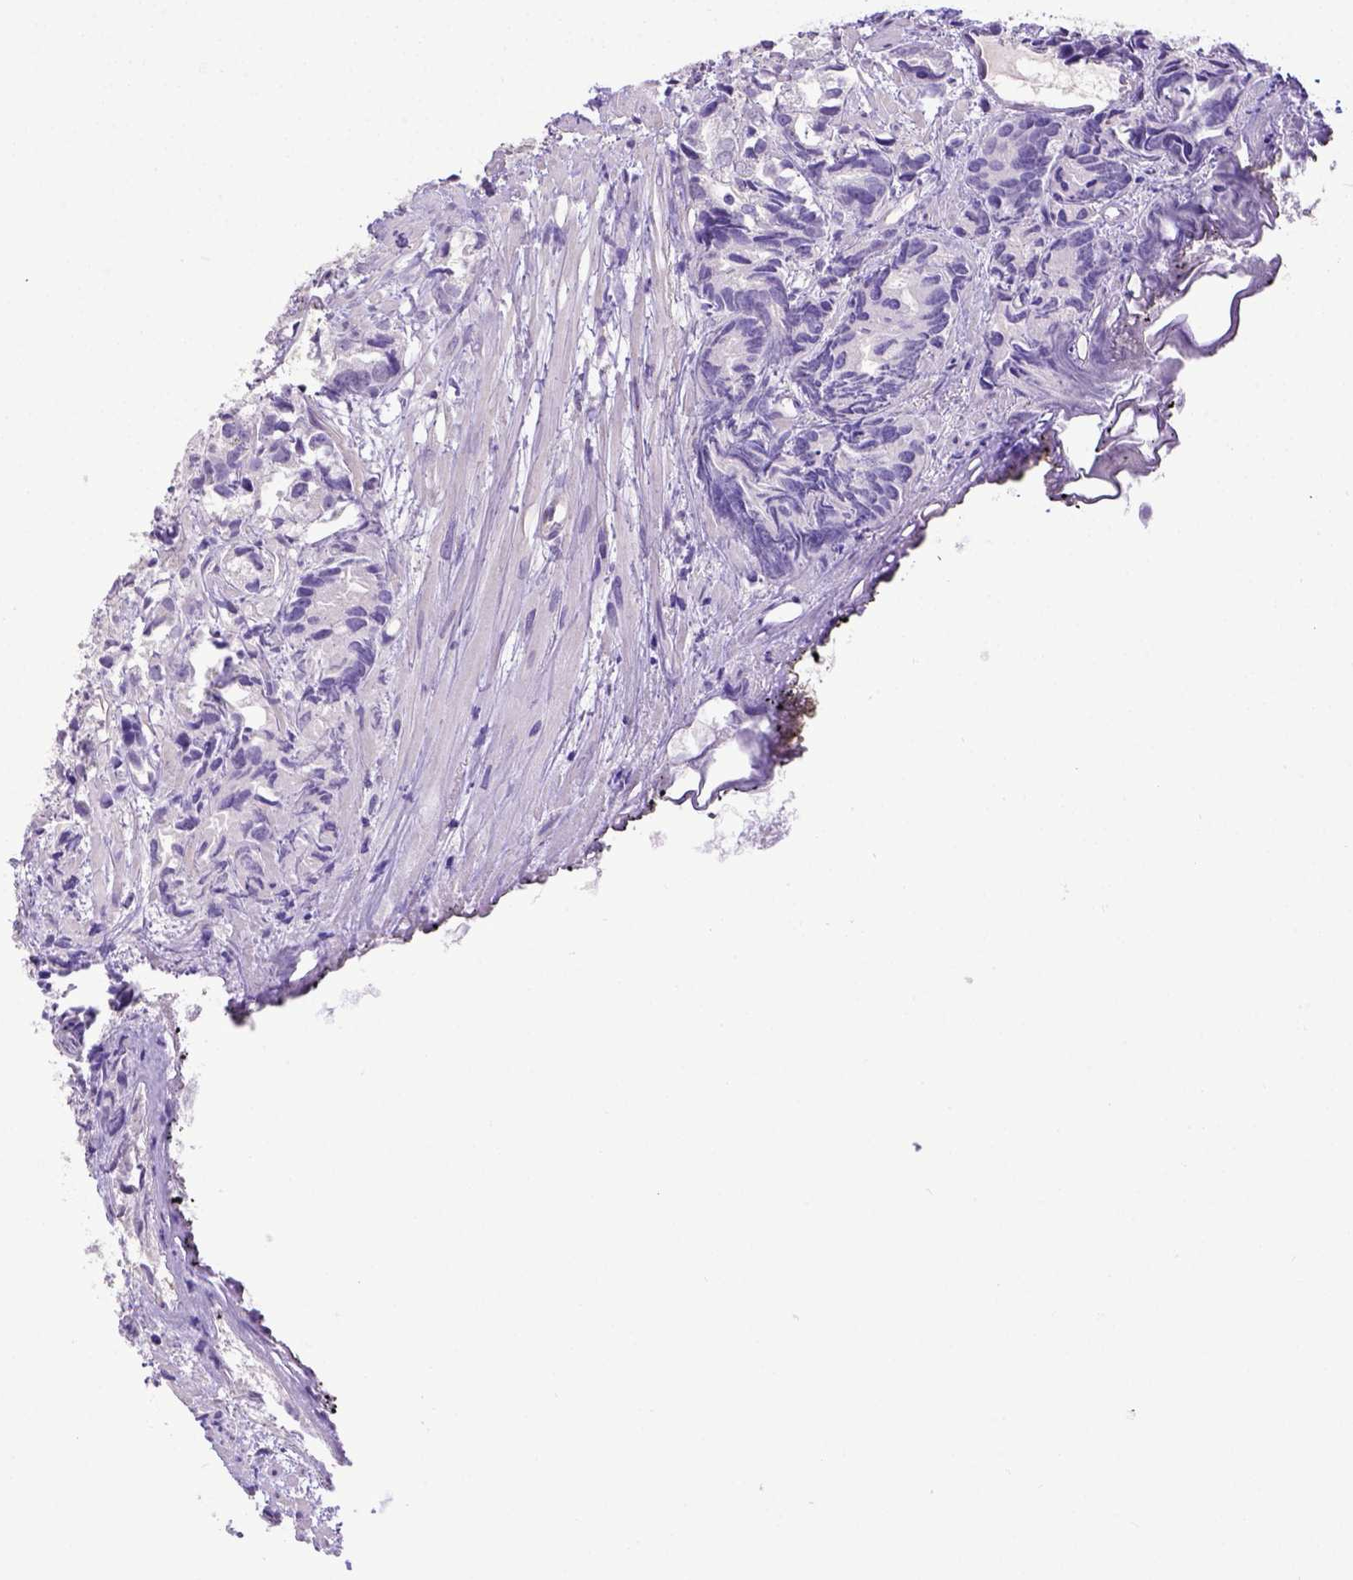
{"staining": {"intensity": "negative", "quantity": "none", "location": "none"}, "tissue": "prostate cancer", "cell_type": "Tumor cells", "image_type": "cancer", "snomed": [{"axis": "morphology", "description": "Adenocarcinoma, High grade"}, {"axis": "topography", "description": "Prostate"}], "caption": "Protein analysis of prostate cancer (adenocarcinoma (high-grade)) shows no significant expression in tumor cells.", "gene": "BTN1A1", "patient": {"sex": "male", "age": 79}}